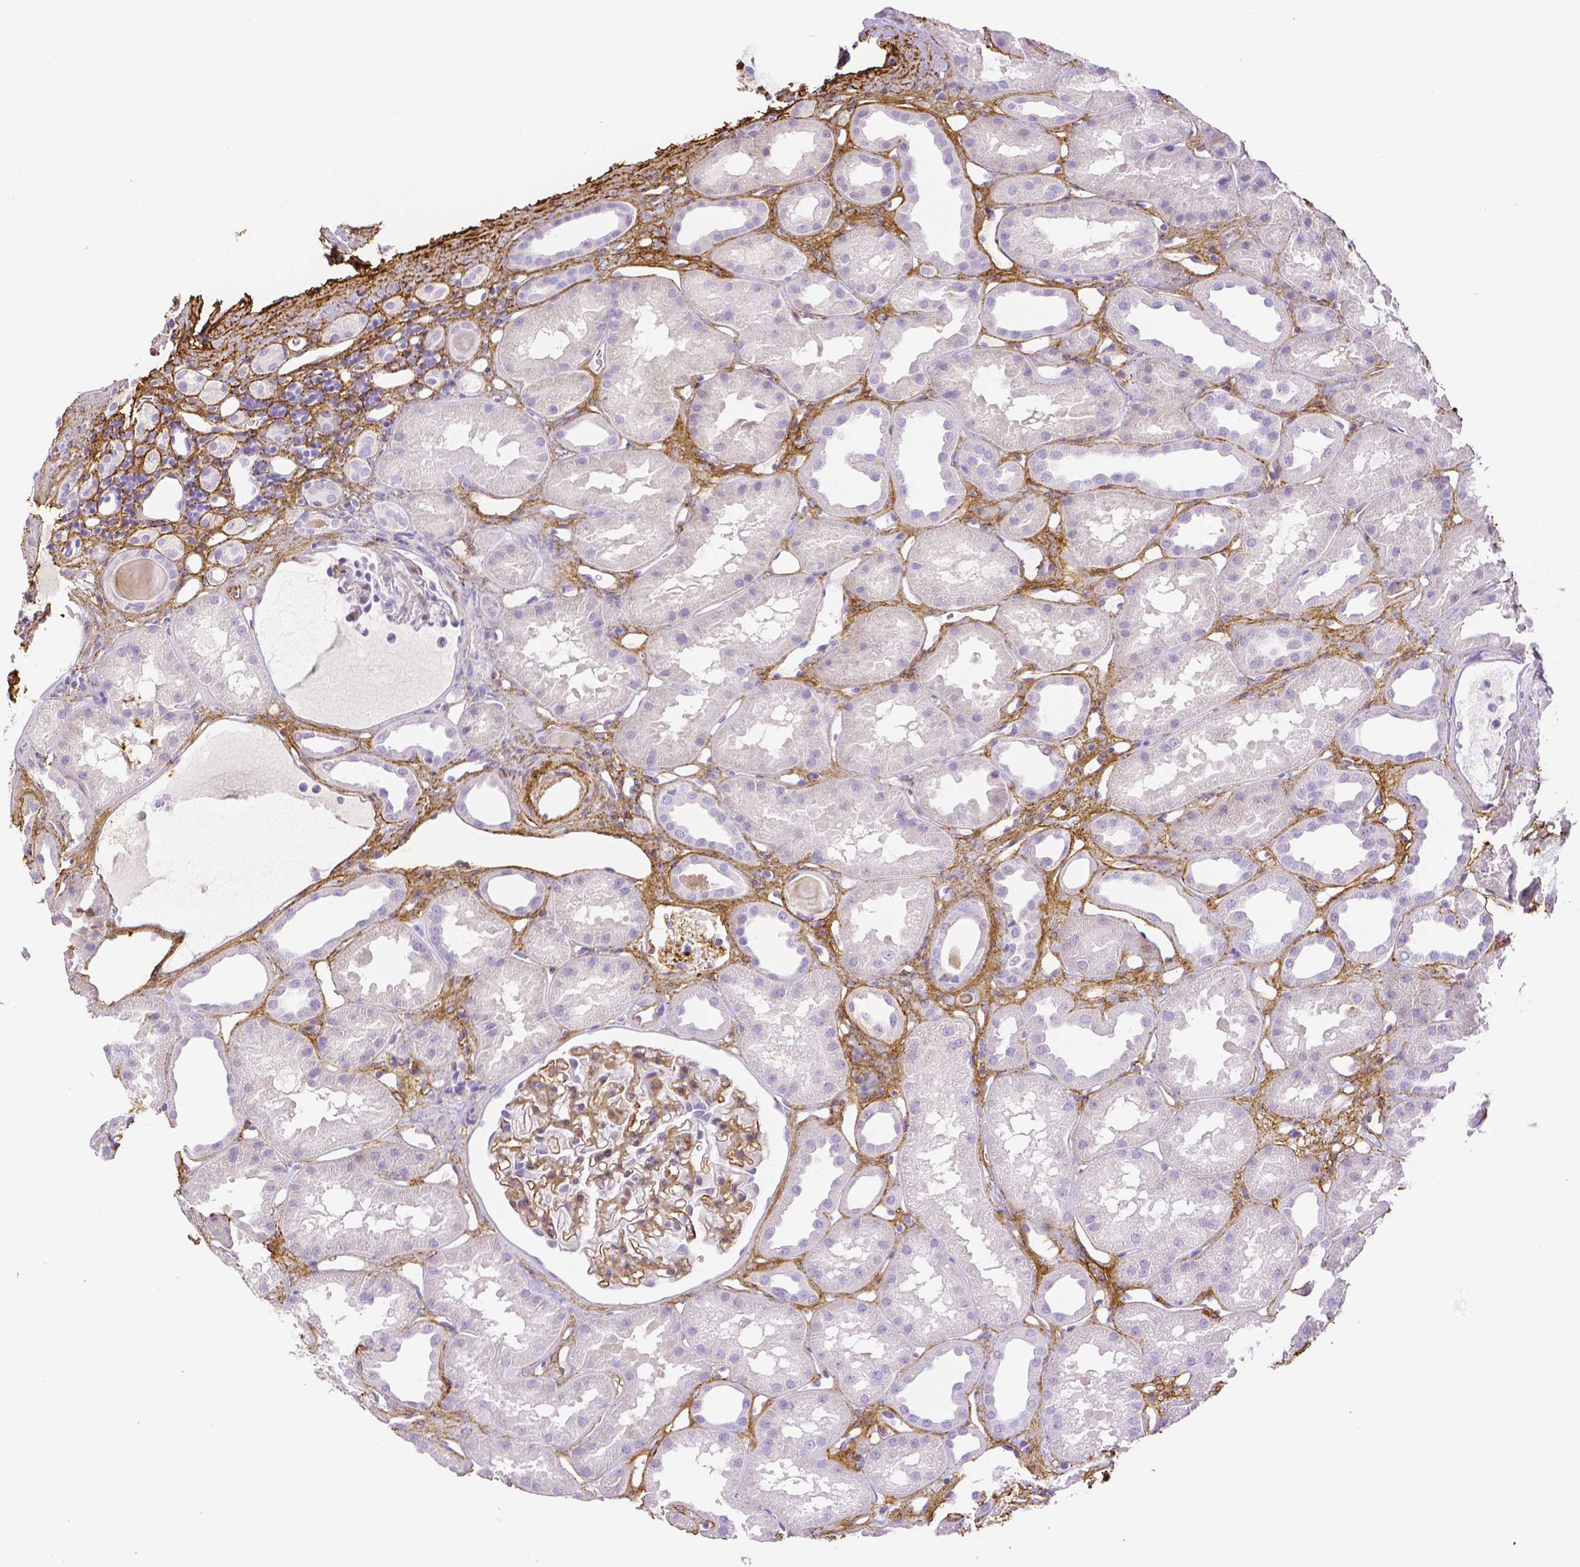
{"staining": {"intensity": "negative", "quantity": "none", "location": "none"}, "tissue": "kidney", "cell_type": "Cells in glomeruli", "image_type": "normal", "snomed": [{"axis": "morphology", "description": "Normal tissue, NOS"}, {"axis": "topography", "description": "Kidney"}], "caption": "Immunohistochemistry photomicrograph of unremarkable kidney: human kidney stained with DAB (3,3'-diaminobenzidine) displays no significant protein staining in cells in glomeruli.", "gene": "FBN1", "patient": {"sex": "male", "age": 61}}